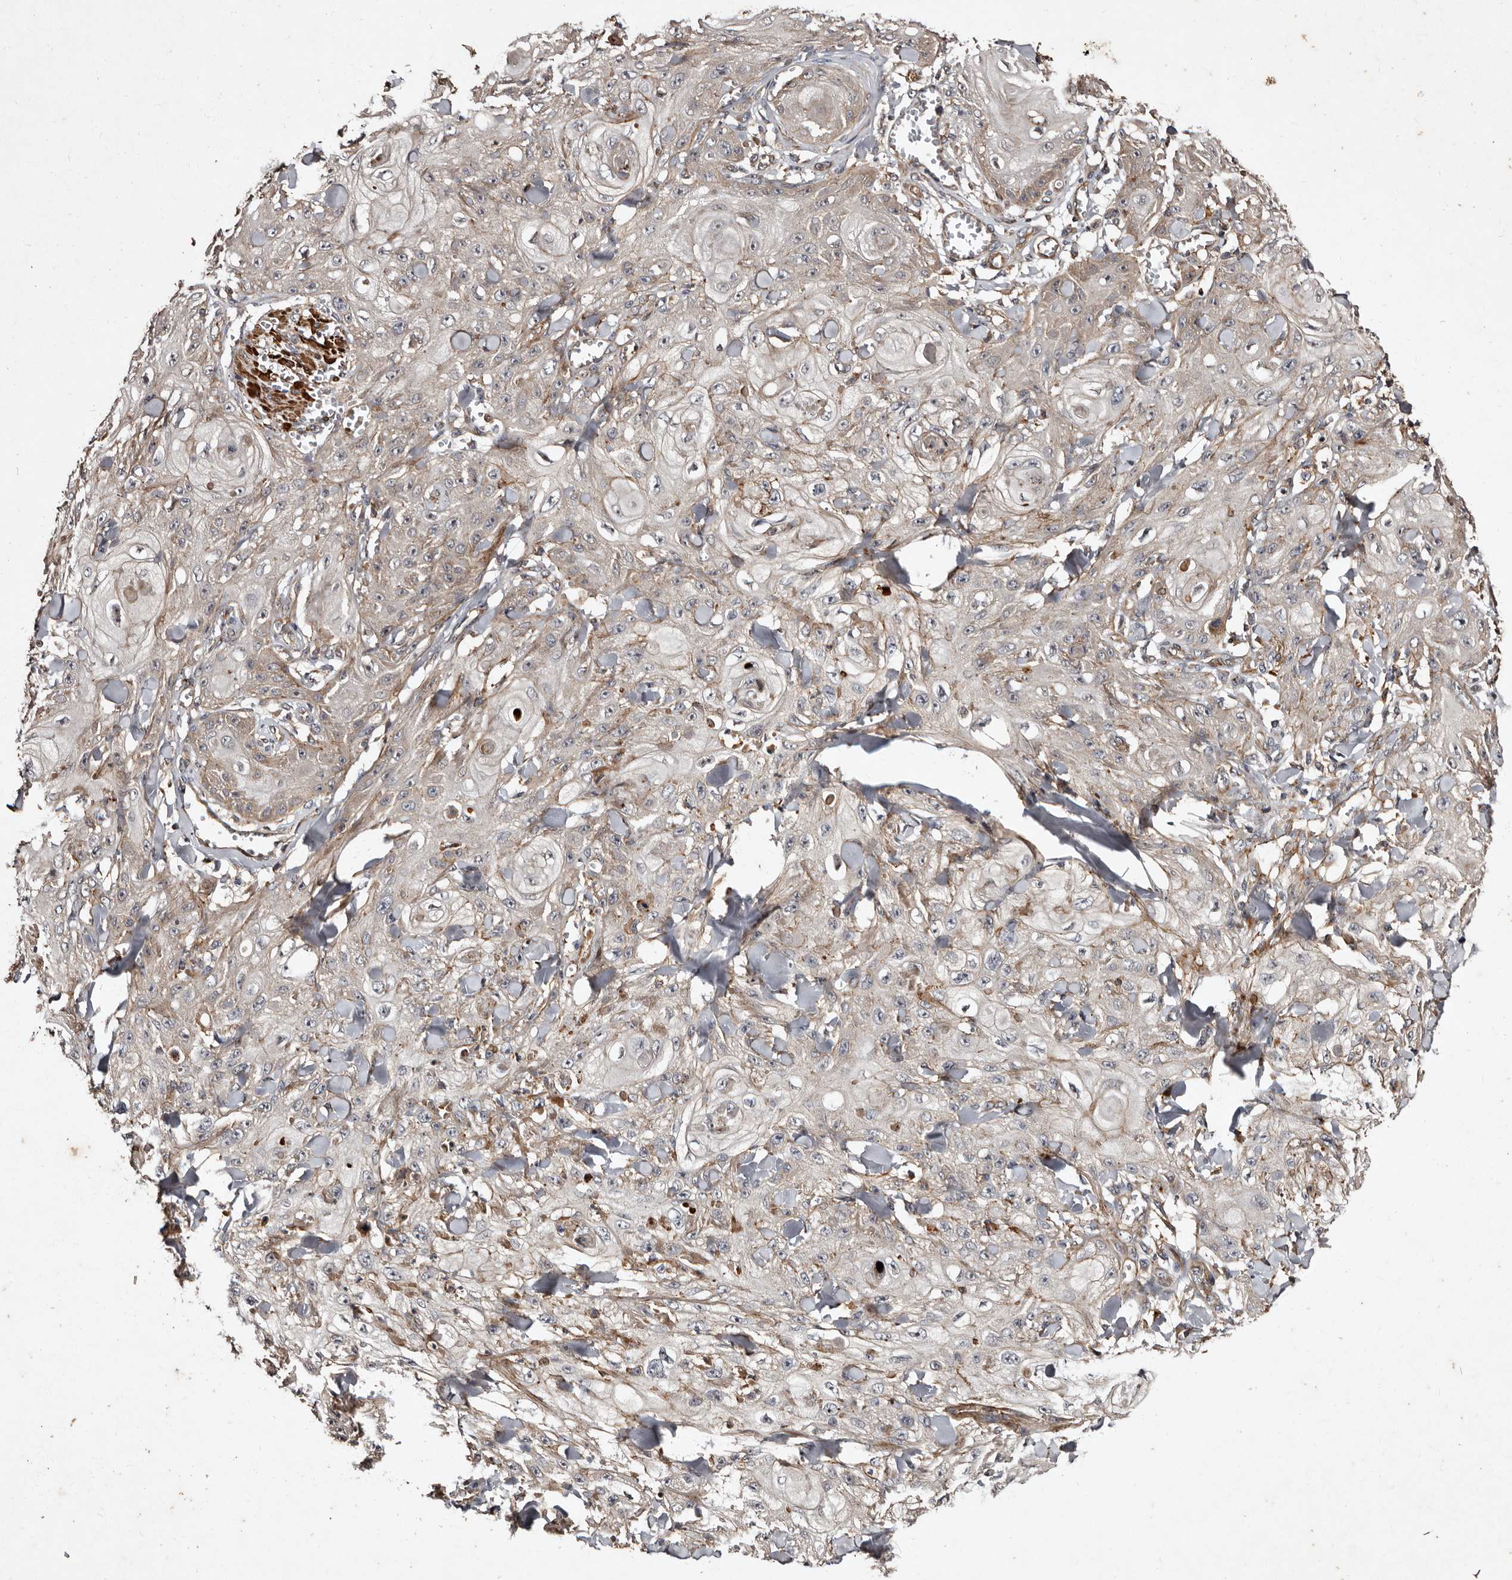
{"staining": {"intensity": "weak", "quantity": "<25%", "location": "cytoplasmic/membranous"}, "tissue": "skin cancer", "cell_type": "Tumor cells", "image_type": "cancer", "snomed": [{"axis": "morphology", "description": "Squamous cell carcinoma, NOS"}, {"axis": "topography", "description": "Skin"}], "caption": "This is an immunohistochemistry (IHC) histopathology image of squamous cell carcinoma (skin). There is no positivity in tumor cells.", "gene": "PRKD3", "patient": {"sex": "male", "age": 74}}